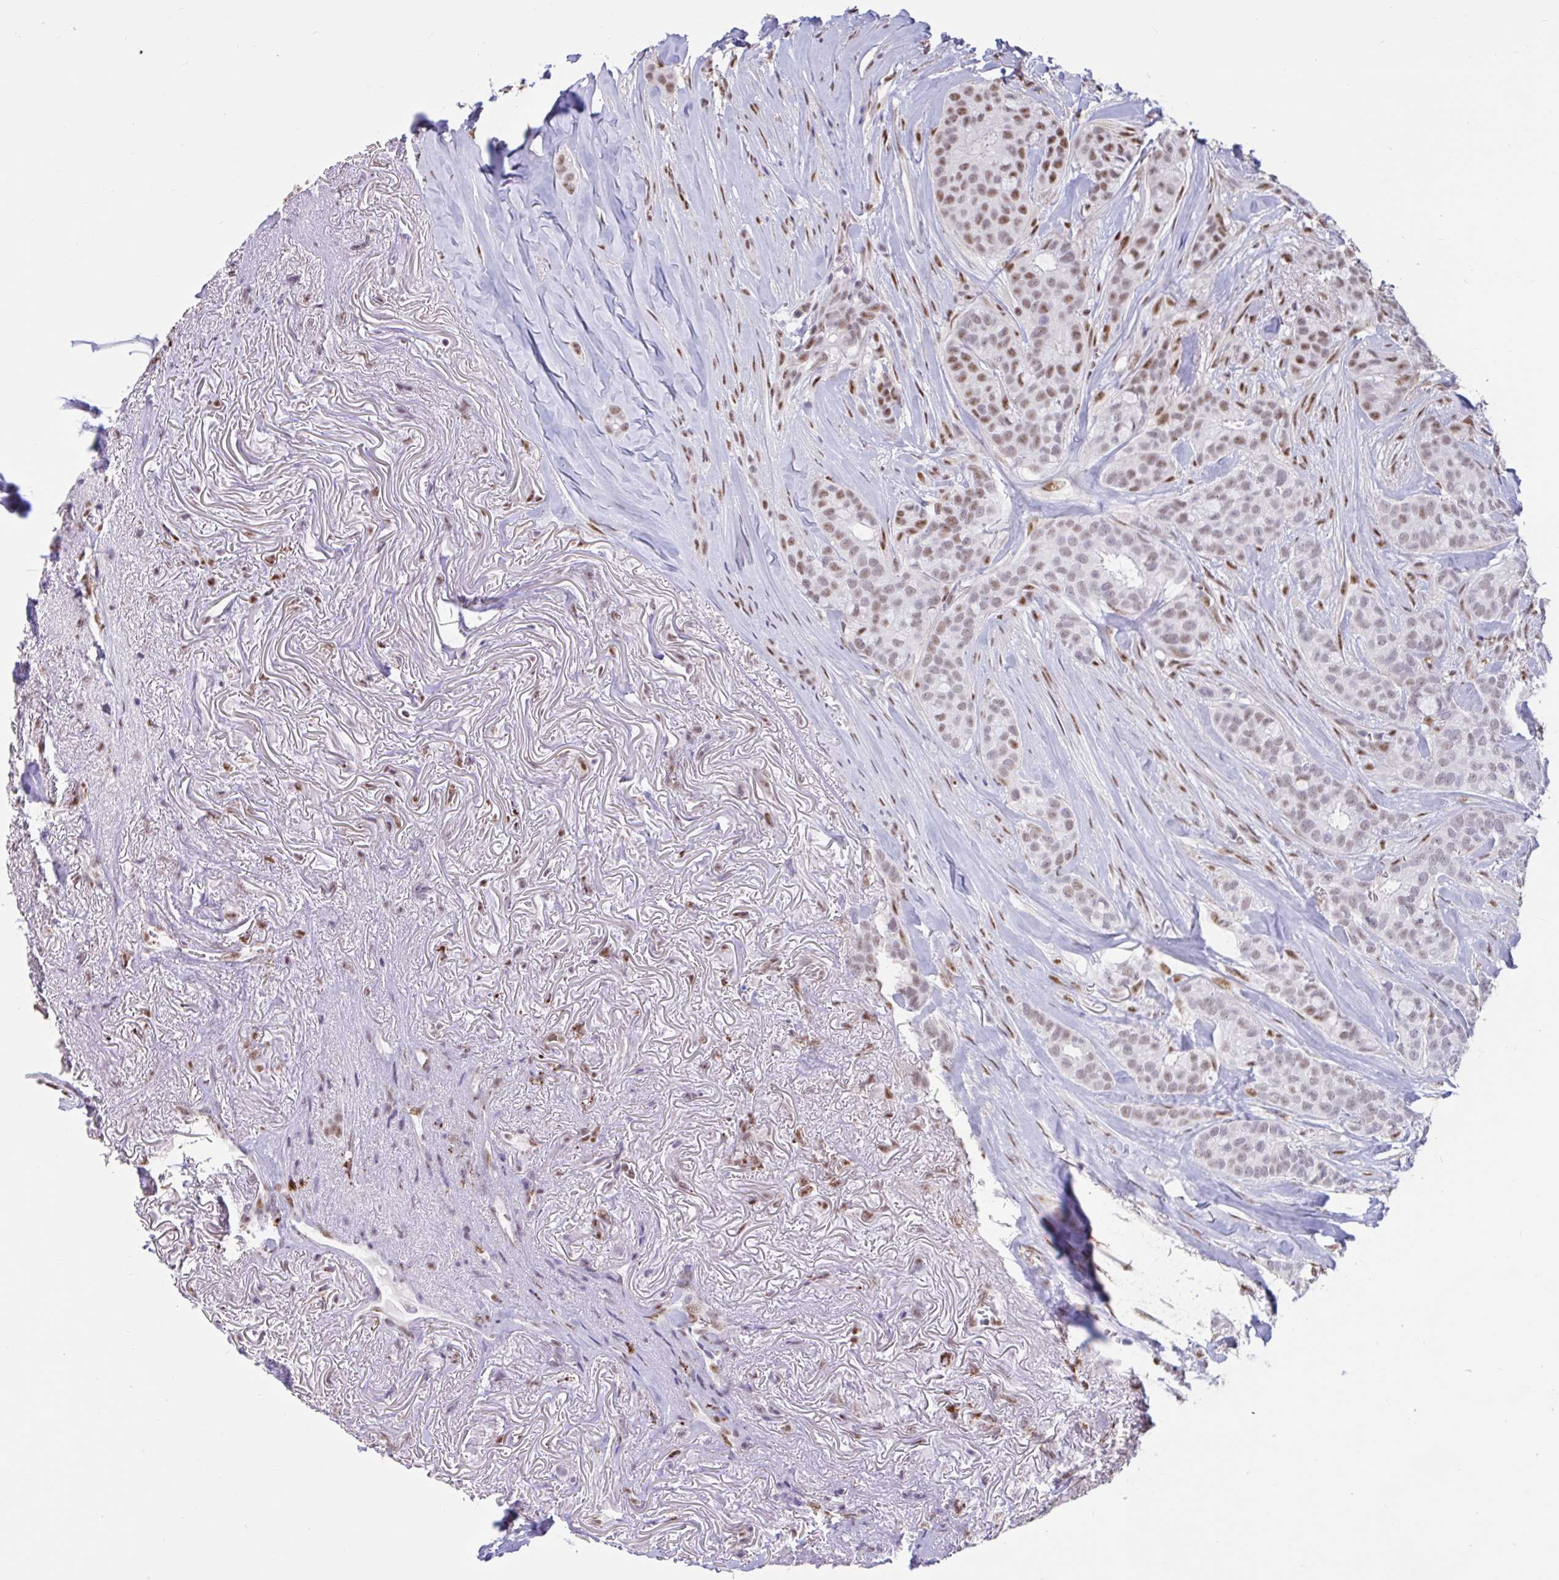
{"staining": {"intensity": "moderate", "quantity": ">75%", "location": "nuclear"}, "tissue": "breast cancer", "cell_type": "Tumor cells", "image_type": "cancer", "snomed": [{"axis": "morphology", "description": "Duct carcinoma"}, {"axis": "topography", "description": "Breast"}], "caption": "Moderate nuclear staining for a protein is present in approximately >75% of tumor cells of breast intraductal carcinoma using IHC.", "gene": "DDX39A", "patient": {"sex": "female", "age": 84}}